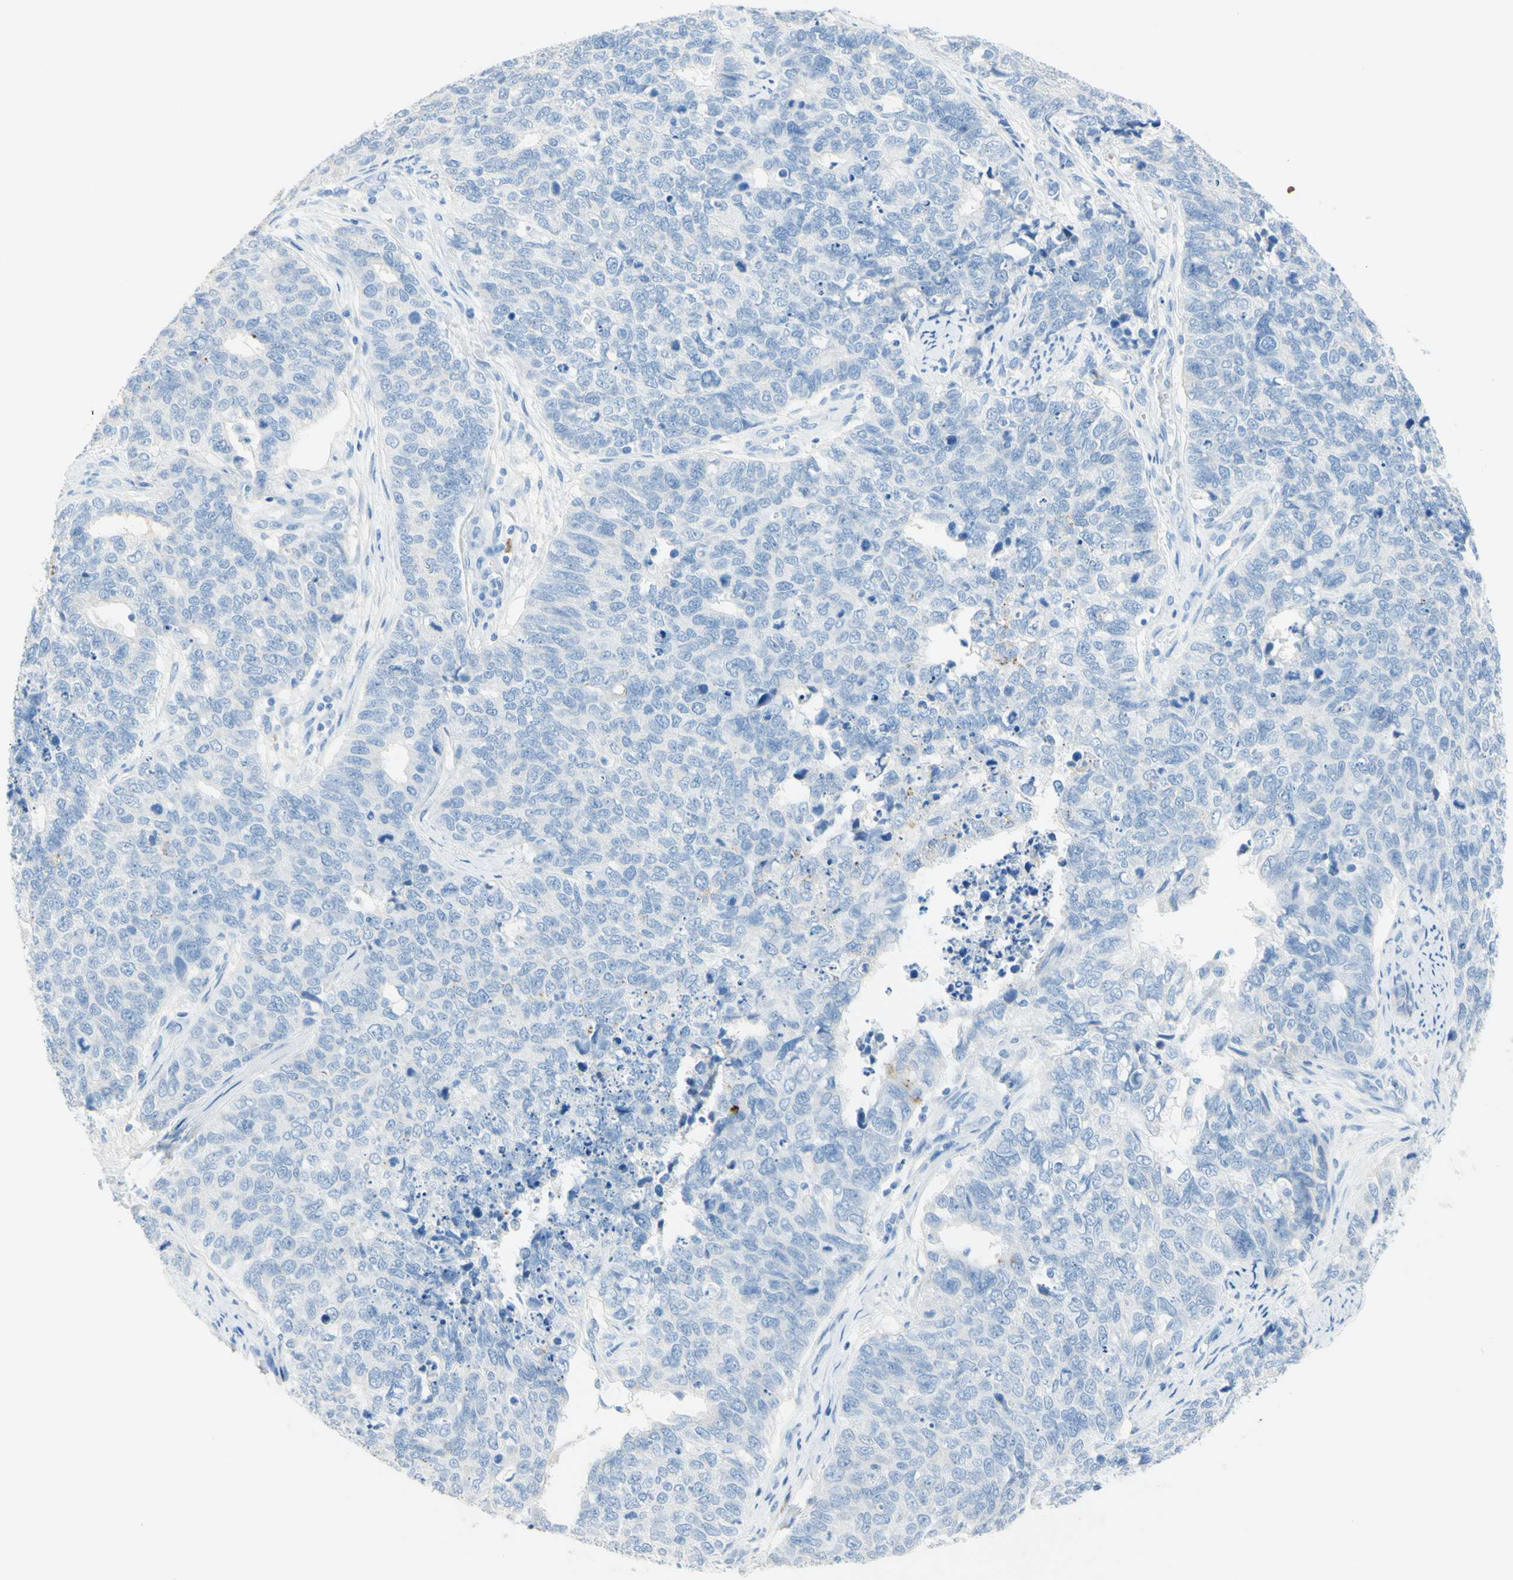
{"staining": {"intensity": "negative", "quantity": "none", "location": "none"}, "tissue": "cervical cancer", "cell_type": "Tumor cells", "image_type": "cancer", "snomed": [{"axis": "morphology", "description": "Squamous cell carcinoma, NOS"}, {"axis": "topography", "description": "Cervix"}], "caption": "A histopathology image of cervical squamous cell carcinoma stained for a protein displays no brown staining in tumor cells.", "gene": "IL6ST", "patient": {"sex": "female", "age": 63}}